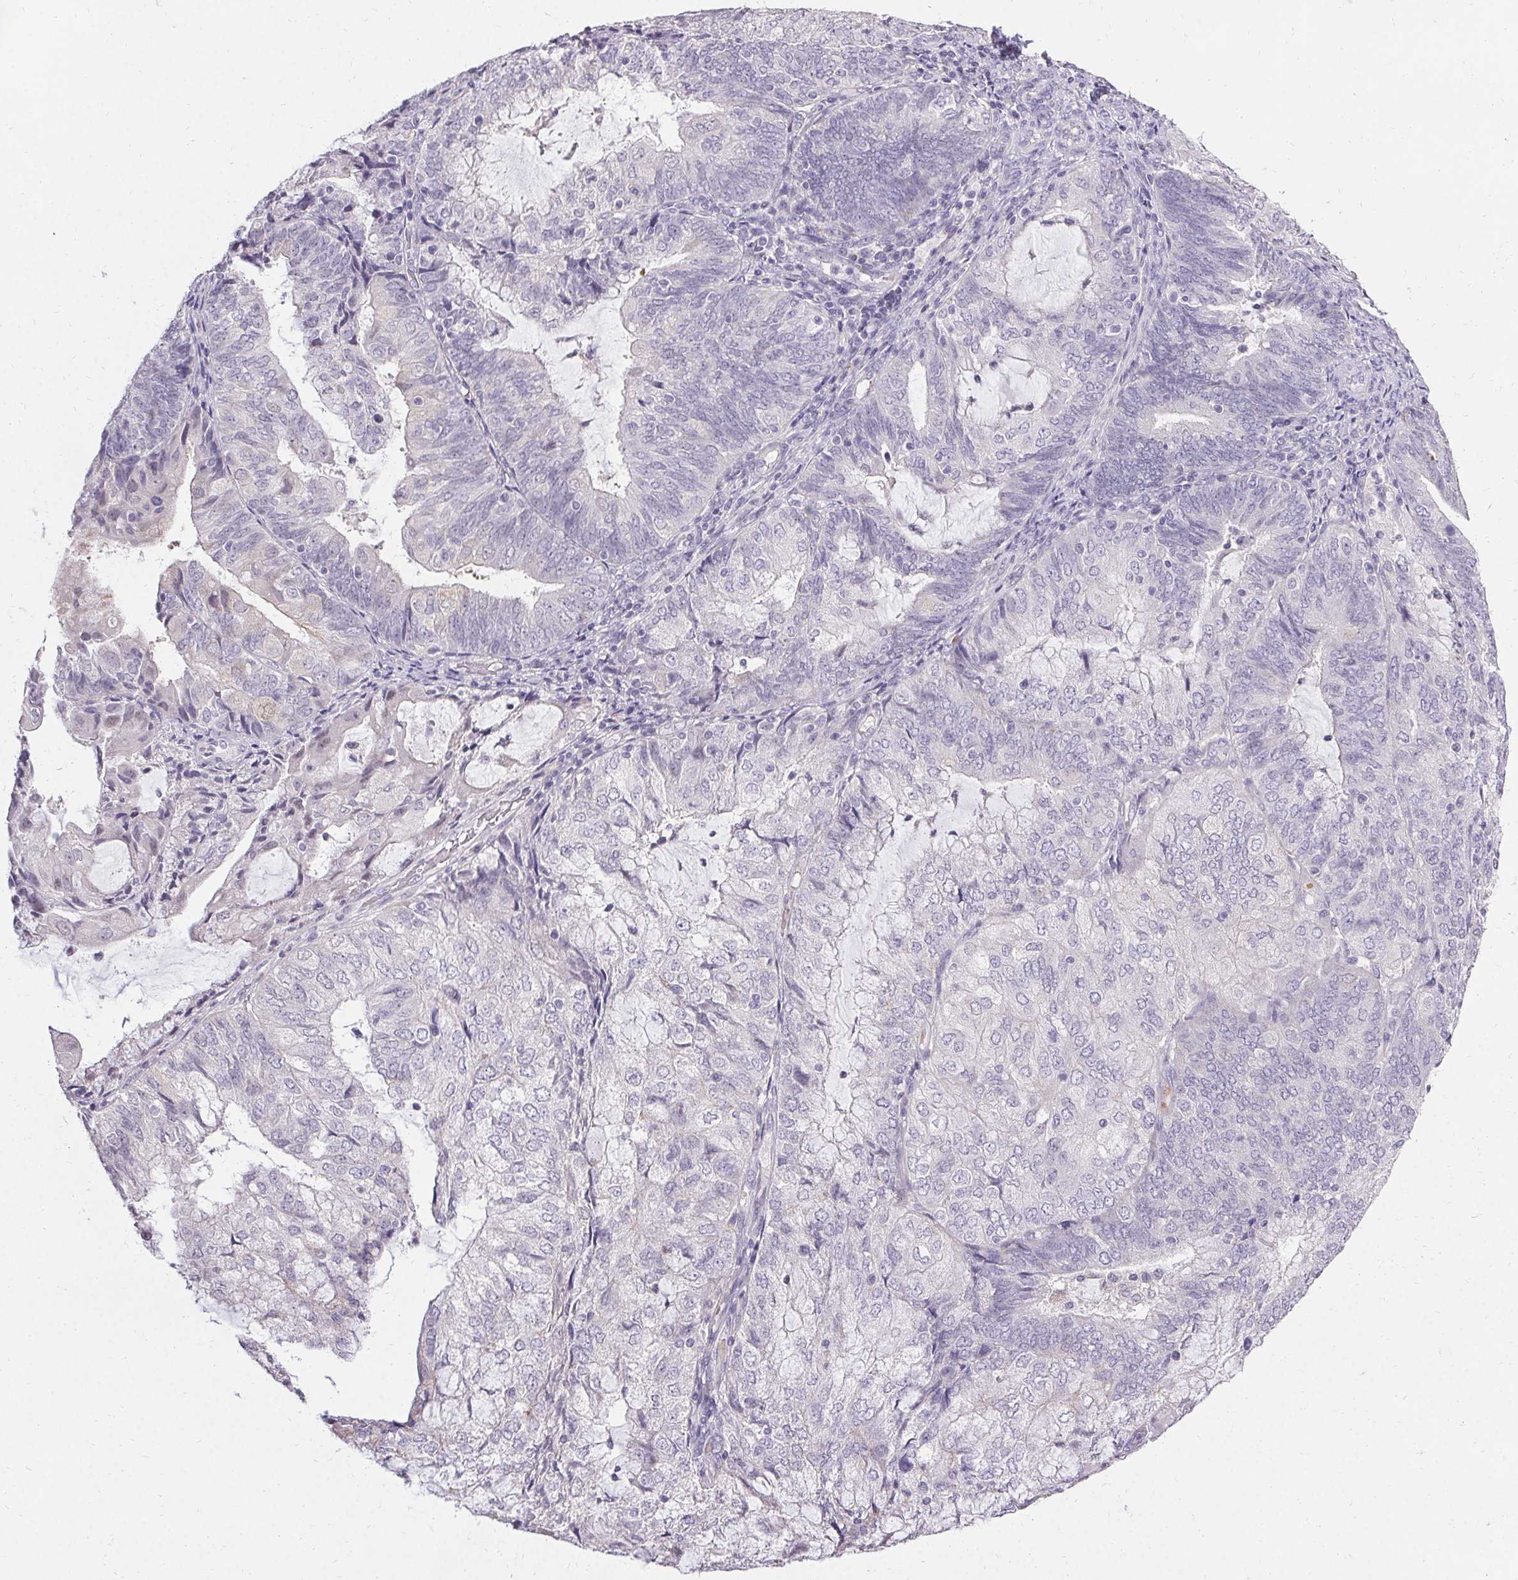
{"staining": {"intensity": "negative", "quantity": "none", "location": "none"}, "tissue": "endometrial cancer", "cell_type": "Tumor cells", "image_type": "cancer", "snomed": [{"axis": "morphology", "description": "Adenocarcinoma, NOS"}, {"axis": "topography", "description": "Endometrium"}], "caption": "A high-resolution histopathology image shows immunohistochemistry (IHC) staining of endometrial cancer (adenocarcinoma), which shows no significant positivity in tumor cells.", "gene": "PMEL", "patient": {"sex": "female", "age": 81}}